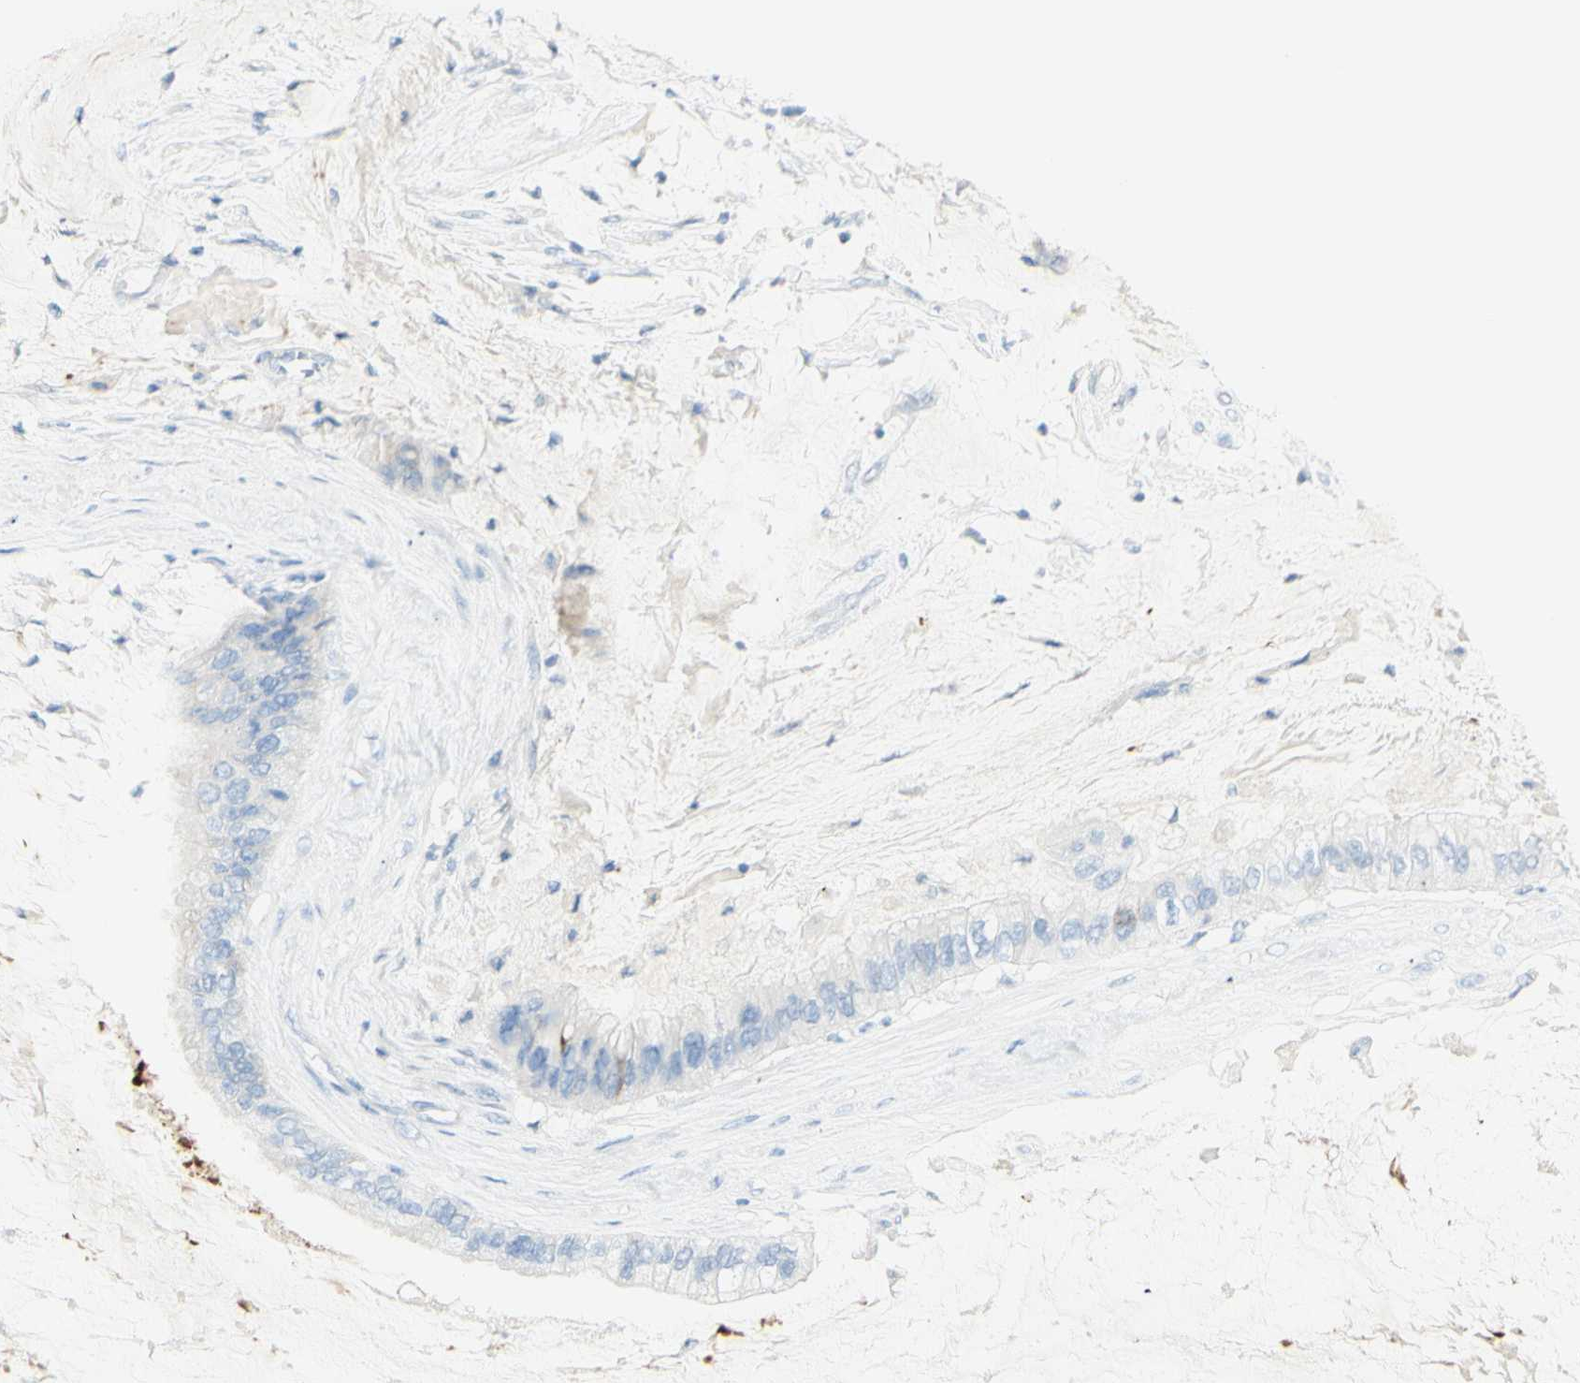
{"staining": {"intensity": "negative", "quantity": "none", "location": "none"}, "tissue": "ovarian cancer", "cell_type": "Tumor cells", "image_type": "cancer", "snomed": [{"axis": "morphology", "description": "Cystadenocarcinoma, mucinous, NOS"}, {"axis": "topography", "description": "Ovary"}], "caption": "A high-resolution image shows immunohistochemistry staining of ovarian mucinous cystadenocarcinoma, which shows no significant positivity in tumor cells.", "gene": "LETM1", "patient": {"sex": "female", "age": 80}}